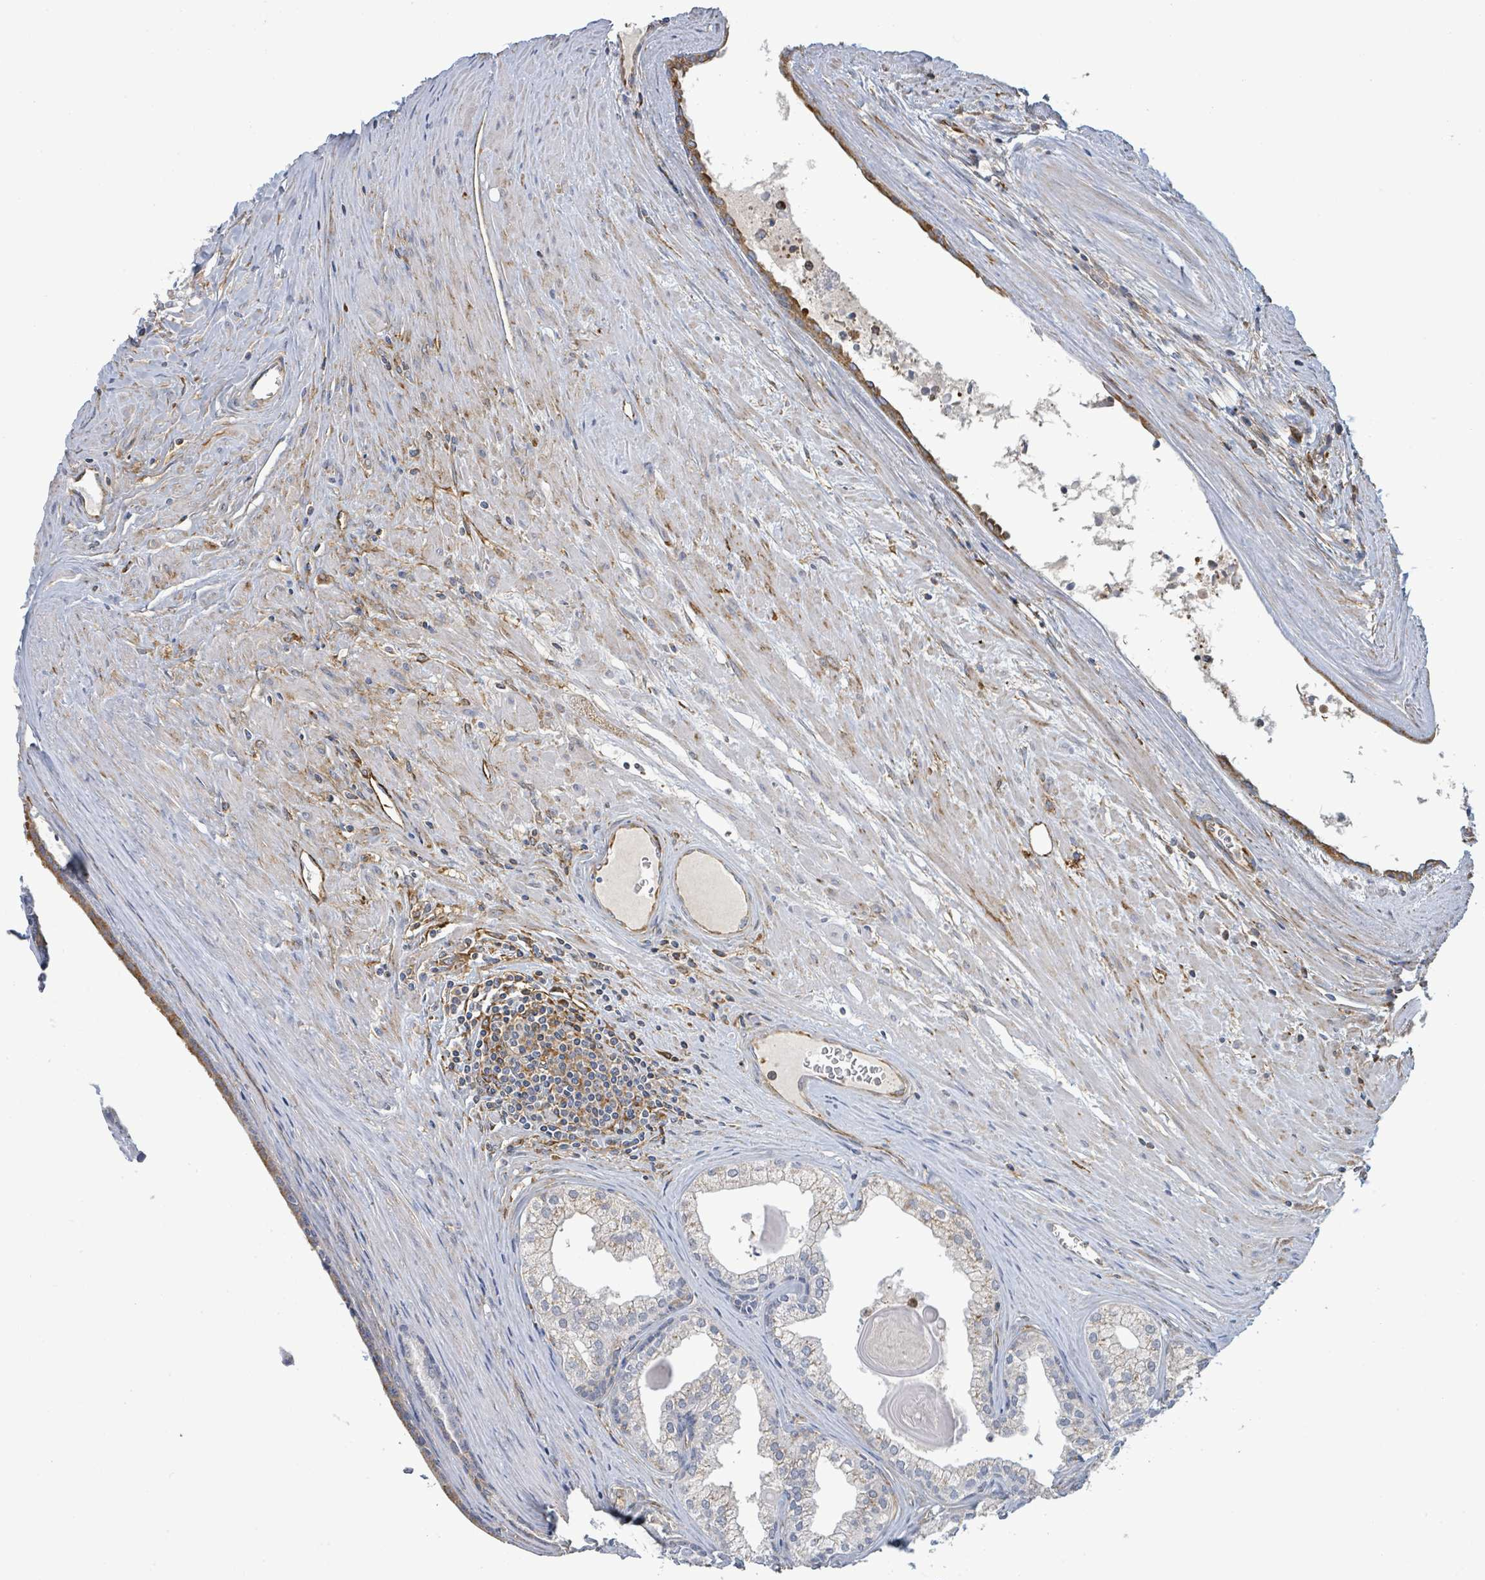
{"staining": {"intensity": "negative", "quantity": "none", "location": "none"}, "tissue": "prostate cancer", "cell_type": "Tumor cells", "image_type": "cancer", "snomed": [{"axis": "morphology", "description": "Adenocarcinoma, High grade"}, {"axis": "topography", "description": "Prostate"}], "caption": "Image shows no significant protein positivity in tumor cells of adenocarcinoma (high-grade) (prostate). Nuclei are stained in blue.", "gene": "EGFL7", "patient": {"sex": "male", "age": 68}}